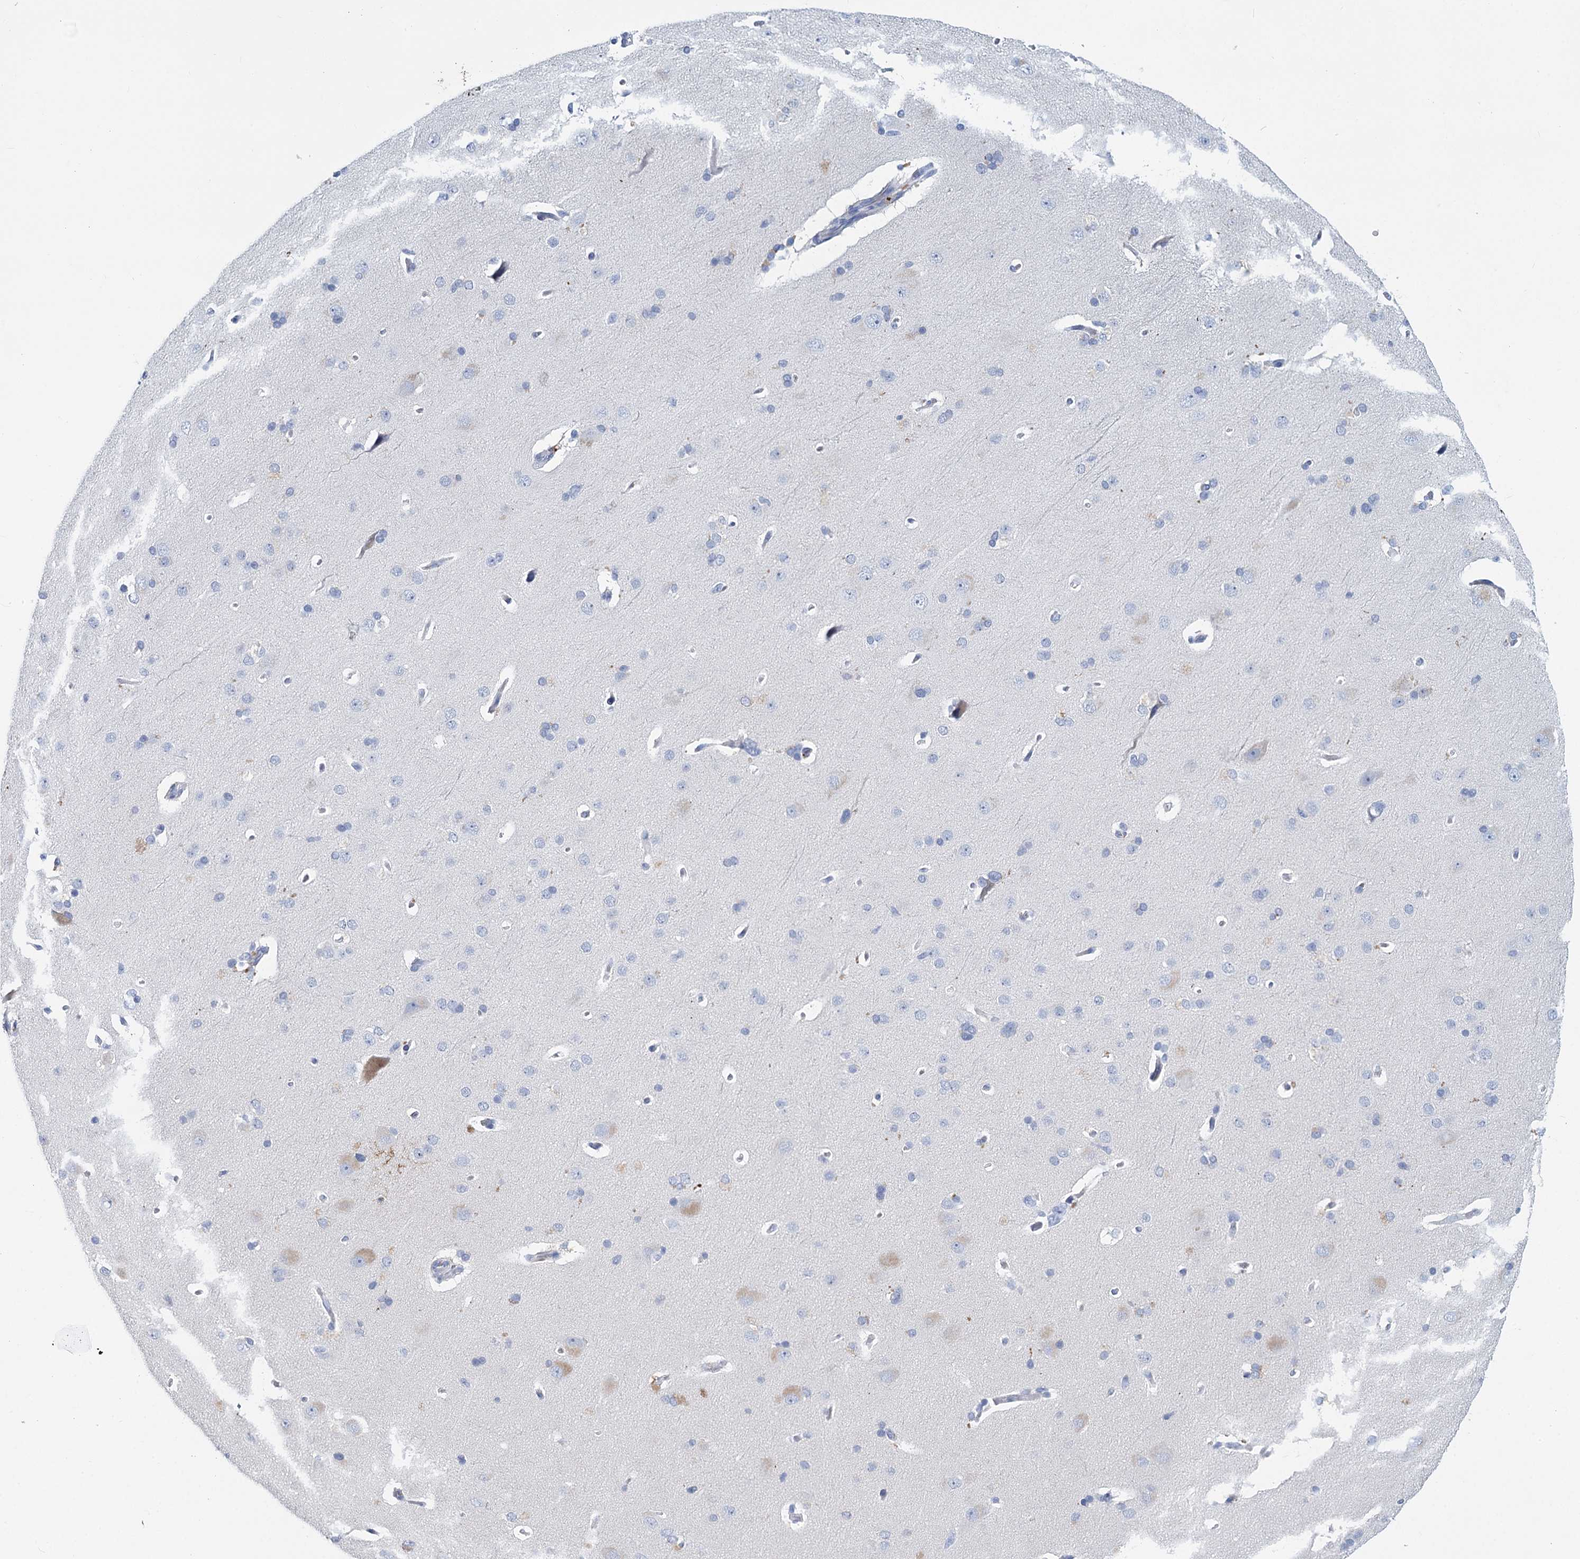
{"staining": {"intensity": "negative", "quantity": "none", "location": "none"}, "tissue": "cerebral cortex", "cell_type": "Endothelial cells", "image_type": "normal", "snomed": [{"axis": "morphology", "description": "Normal tissue, NOS"}, {"axis": "topography", "description": "Cerebral cortex"}], "caption": "Immunohistochemistry image of unremarkable cerebral cortex: human cerebral cortex stained with DAB displays no significant protein expression in endothelial cells.", "gene": "METTL7B", "patient": {"sex": "male", "age": 62}}